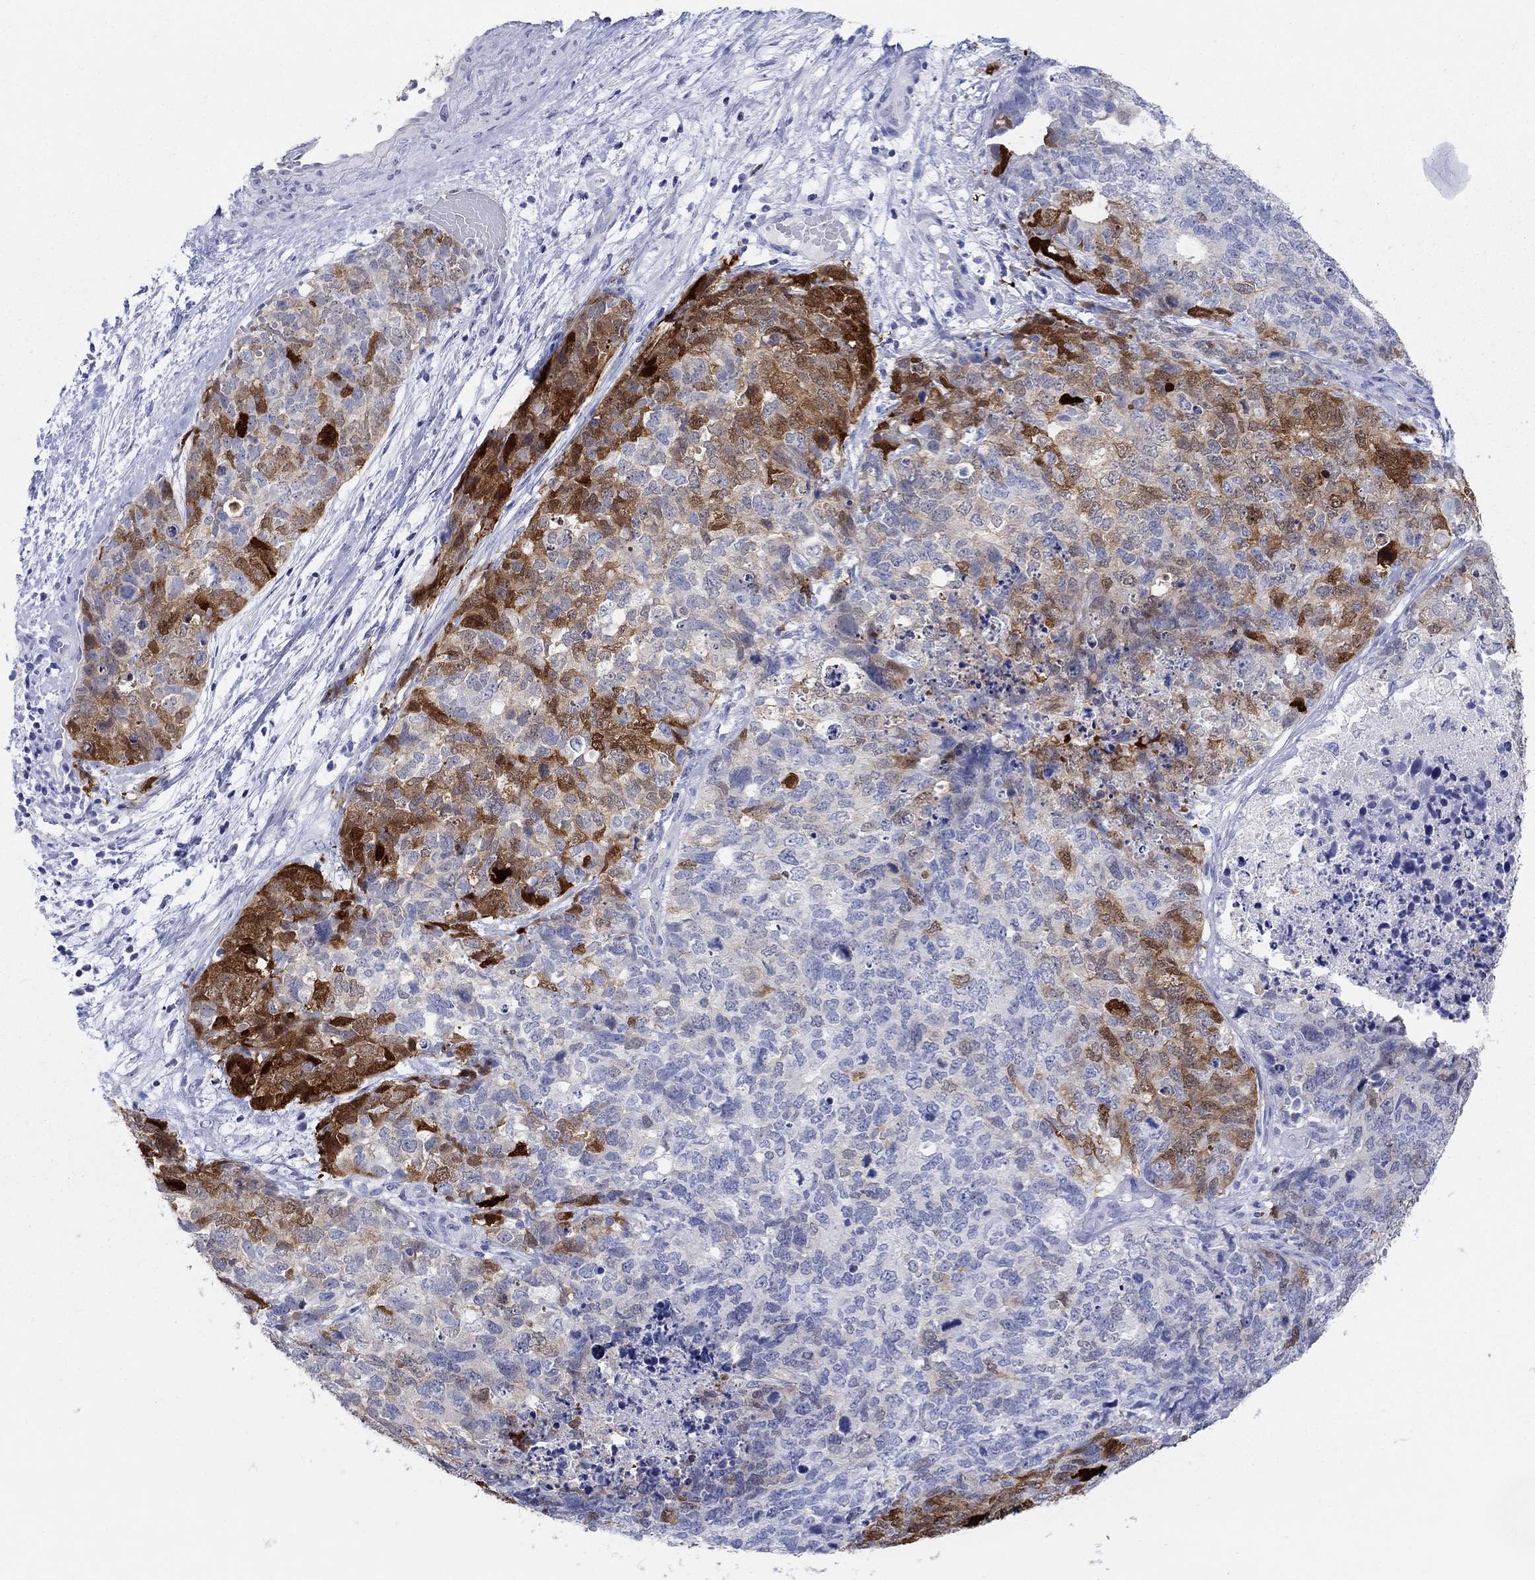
{"staining": {"intensity": "strong", "quantity": "<25%", "location": "cytoplasmic/membranous"}, "tissue": "cervical cancer", "cell_type": "Tumor cells", "image_type": "cancer", "snomed": [{"axis": "morphology", "description": "Squamous cell carcinoma, NOS"}, {"axis": "topography", "description": "Cervix"}], "caption": "An immunohistochemistry (IHC) image of tumor tissue is shown. Protein staining in brown shows strong cytoplasmic/membranous positivity in cervical cancer (squamous cell carcinoma) within tumor cells. (DAB IHC, brown staining for protein, blue staining for nuclei).", "gene": "AKR1C2", "patient": {"sex": "female", "age": 63}}